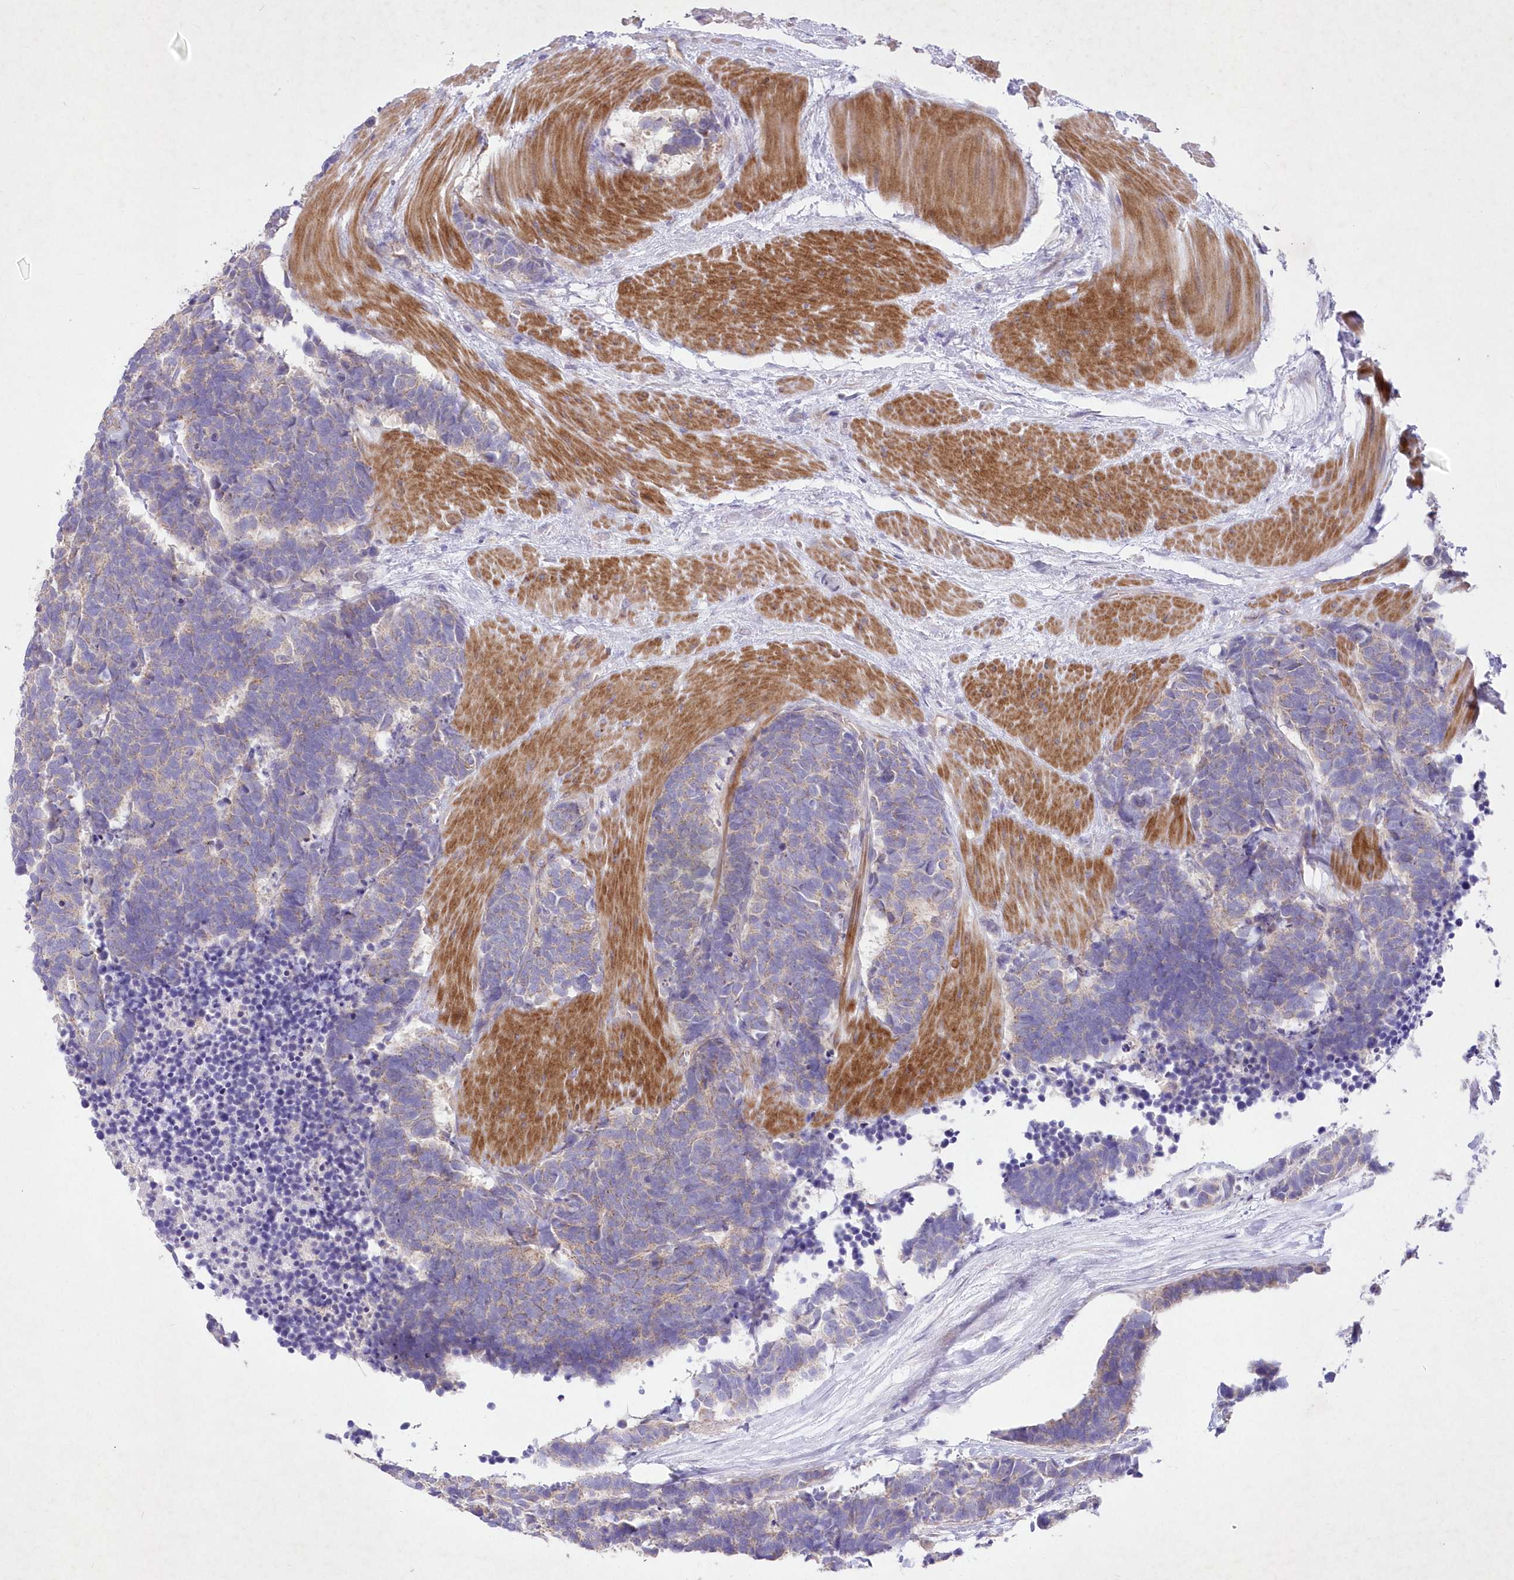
{"staining": {"intensity": "weak", "quantity": "<25%", "location": "cytoplasmic/membranous"}, "tissue": "carcinoid", "cell_type": "Tumor cells", "image_type": "cancer", "snomed": [{"axis": "morphology", "description": "Carcinoma, NOS"}, {"axis": "morphology", "description": "Carcinoid, malignant, NOS"}, {"axis": "topography", "description": "Urinary bladder"}], "caption": "Immunohistochemistry (IHC) image of carcinoma stained for a protein (brown), which exhibits no staining in tumor cells. The staining is performed using DAB brown chromogen with nuclei counter-stained in using hematoxylin.", "gene": "ITSN2", "patient": {"sex": "male", "age": 57}}